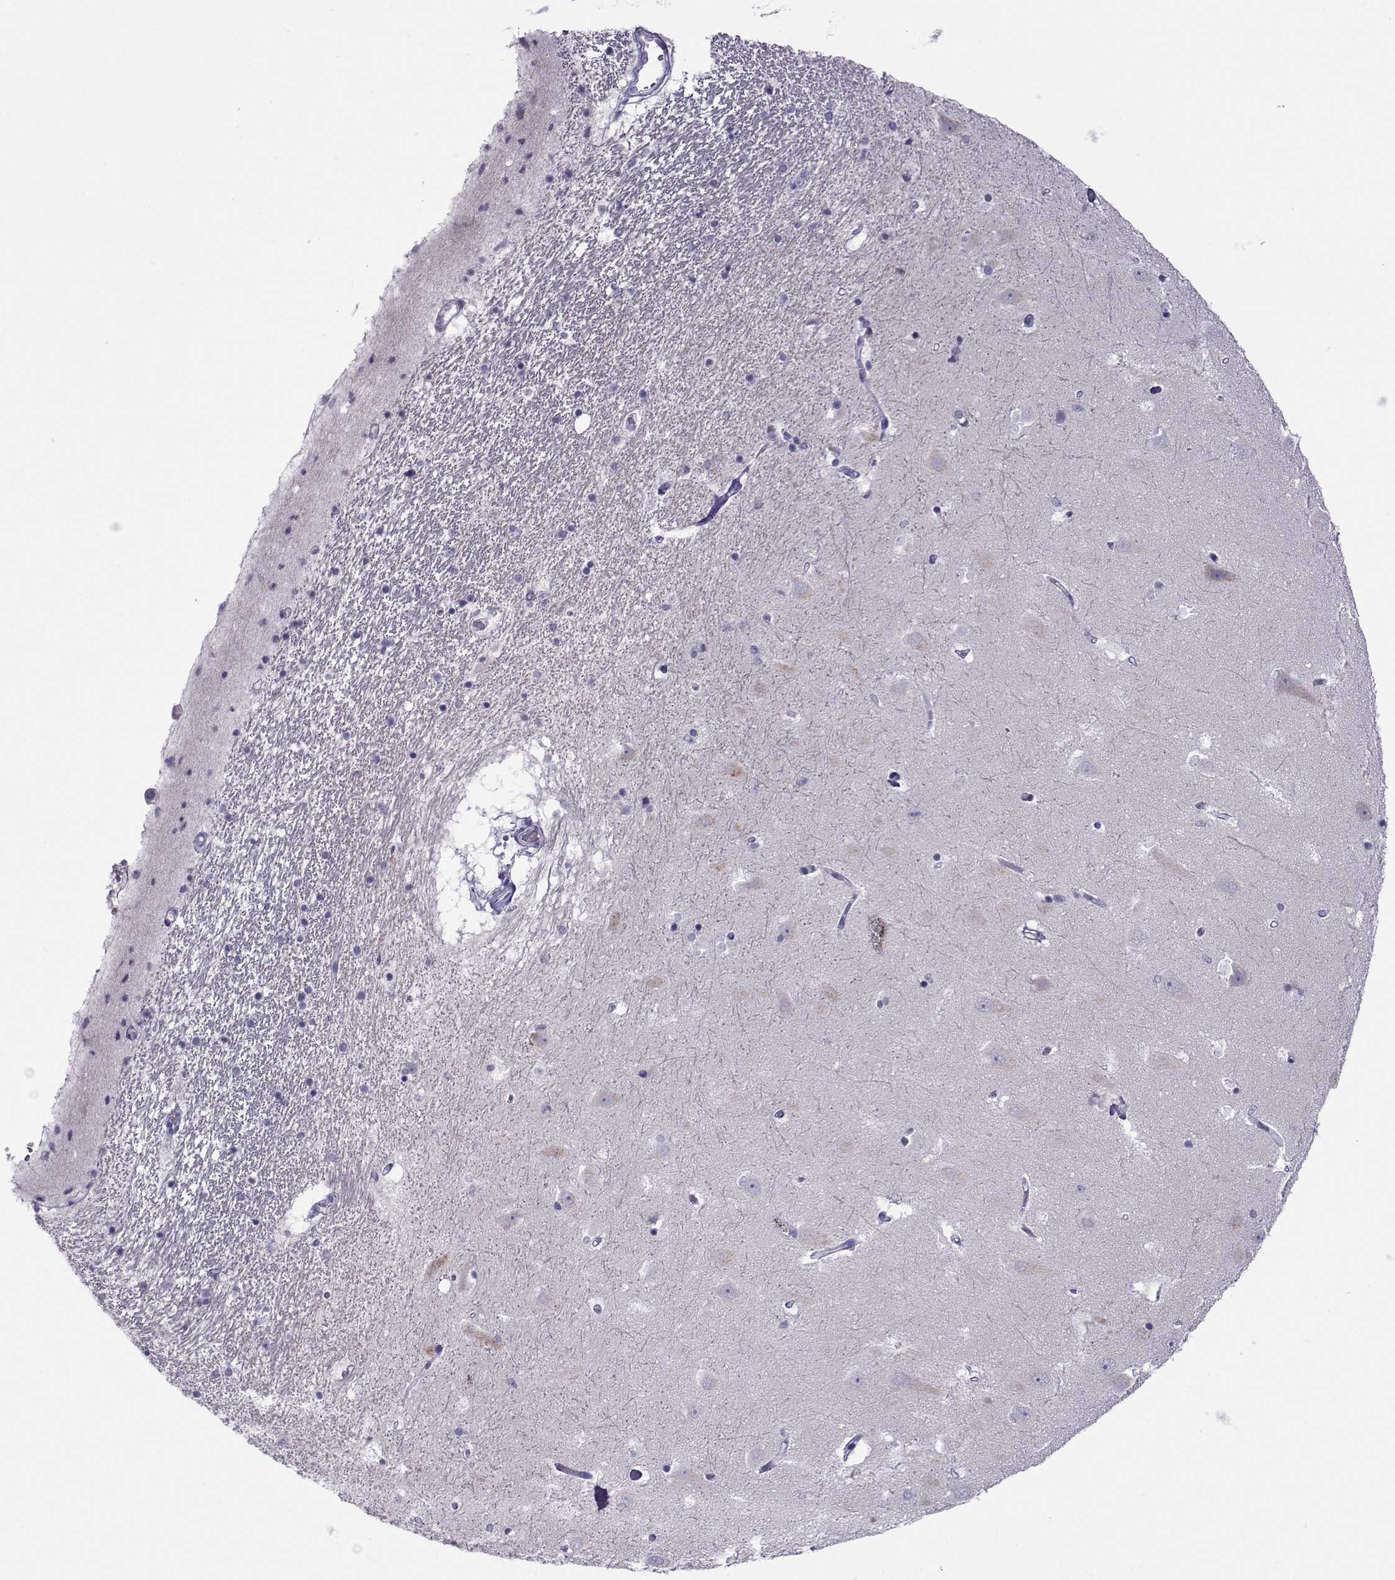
{"staining": {"intensity": "negative", "quantity": "none", "location": "none"}, "tissue": "hippocampus", "cell_type": "Glial cells", "image_type": "normal", "snomed": [{"axis": "morphology", "description": "Normal tissue, NOS"}, {"axis": "topography", "description": "Hippocampus"}], "caption": "An IHC image of benign hippocampus is shown. There is no staining in glial cells of hippocampus. (Stains: DAB (3,3'-diaminobenzidine) IHC with hematoxylin counter stain, Microscopy: brightfield microscopy at high magnification).", "gene": "ARMC2", "patient": {"sex": "male", "age": 44}}